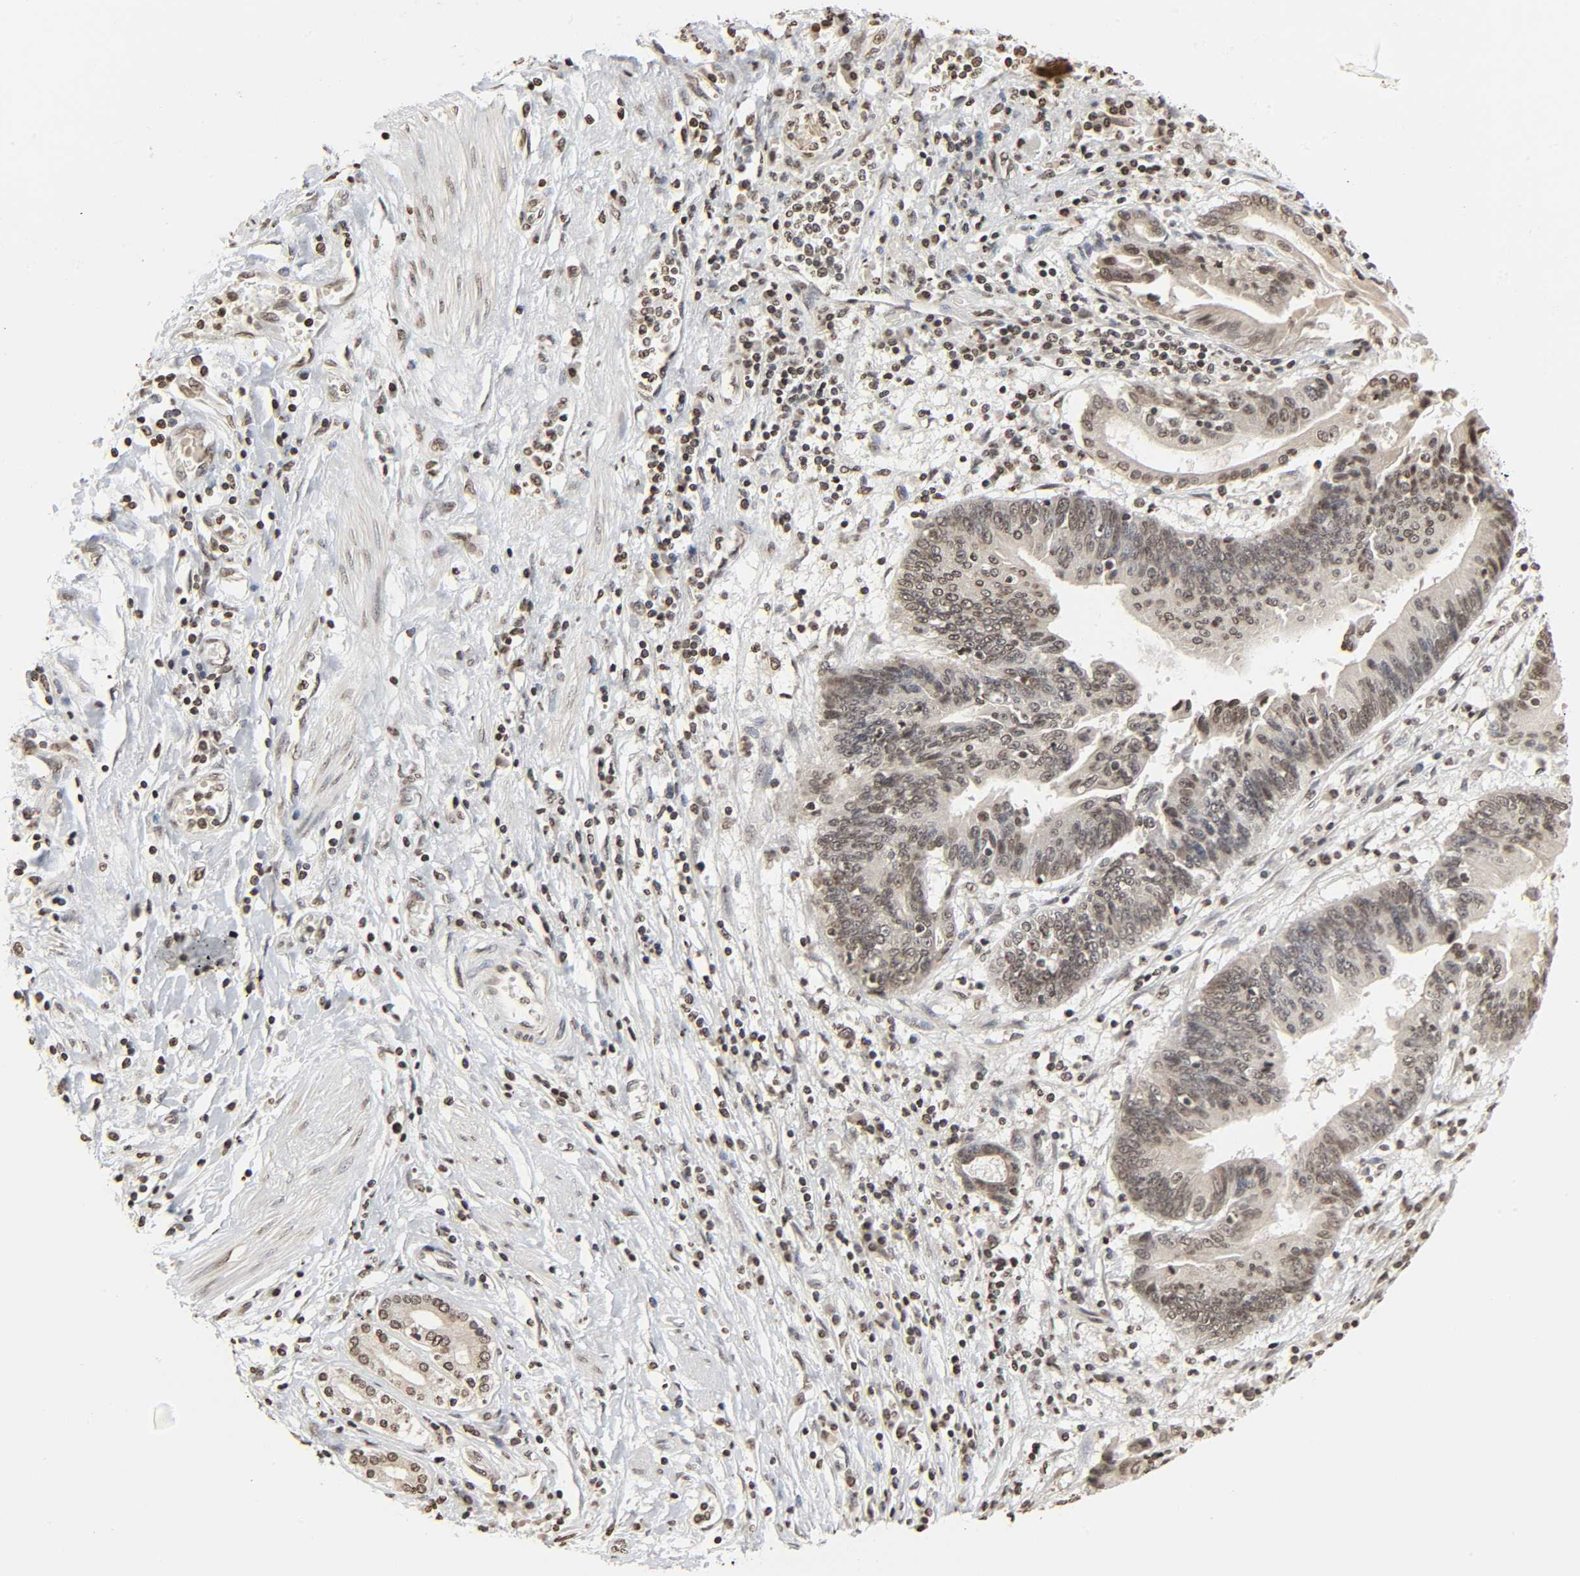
{"staining": {"intensity": "moderate", "quantity": ">75%", "location": "nuclear"}, "tissue": "pancreatic cancer", "cell_type": "Tumor cells", "image_type": "cancer", "snomed": [{"axis": "morphology", "description": "Adenocarcinoma, NOS"}, {"axis": "topography", "description": "Pancreas"}], "caption": "A histopathology image of pancreatic cancer stained for a protein reveals moderate nuclear brown staining in tumor cells. (DAB (3,3'-diaminobenzidine) IHC with brightfield microscopy, high magnification).", "gene": "ELAVL1", "patient": {"sex": "female", "age": 48}}